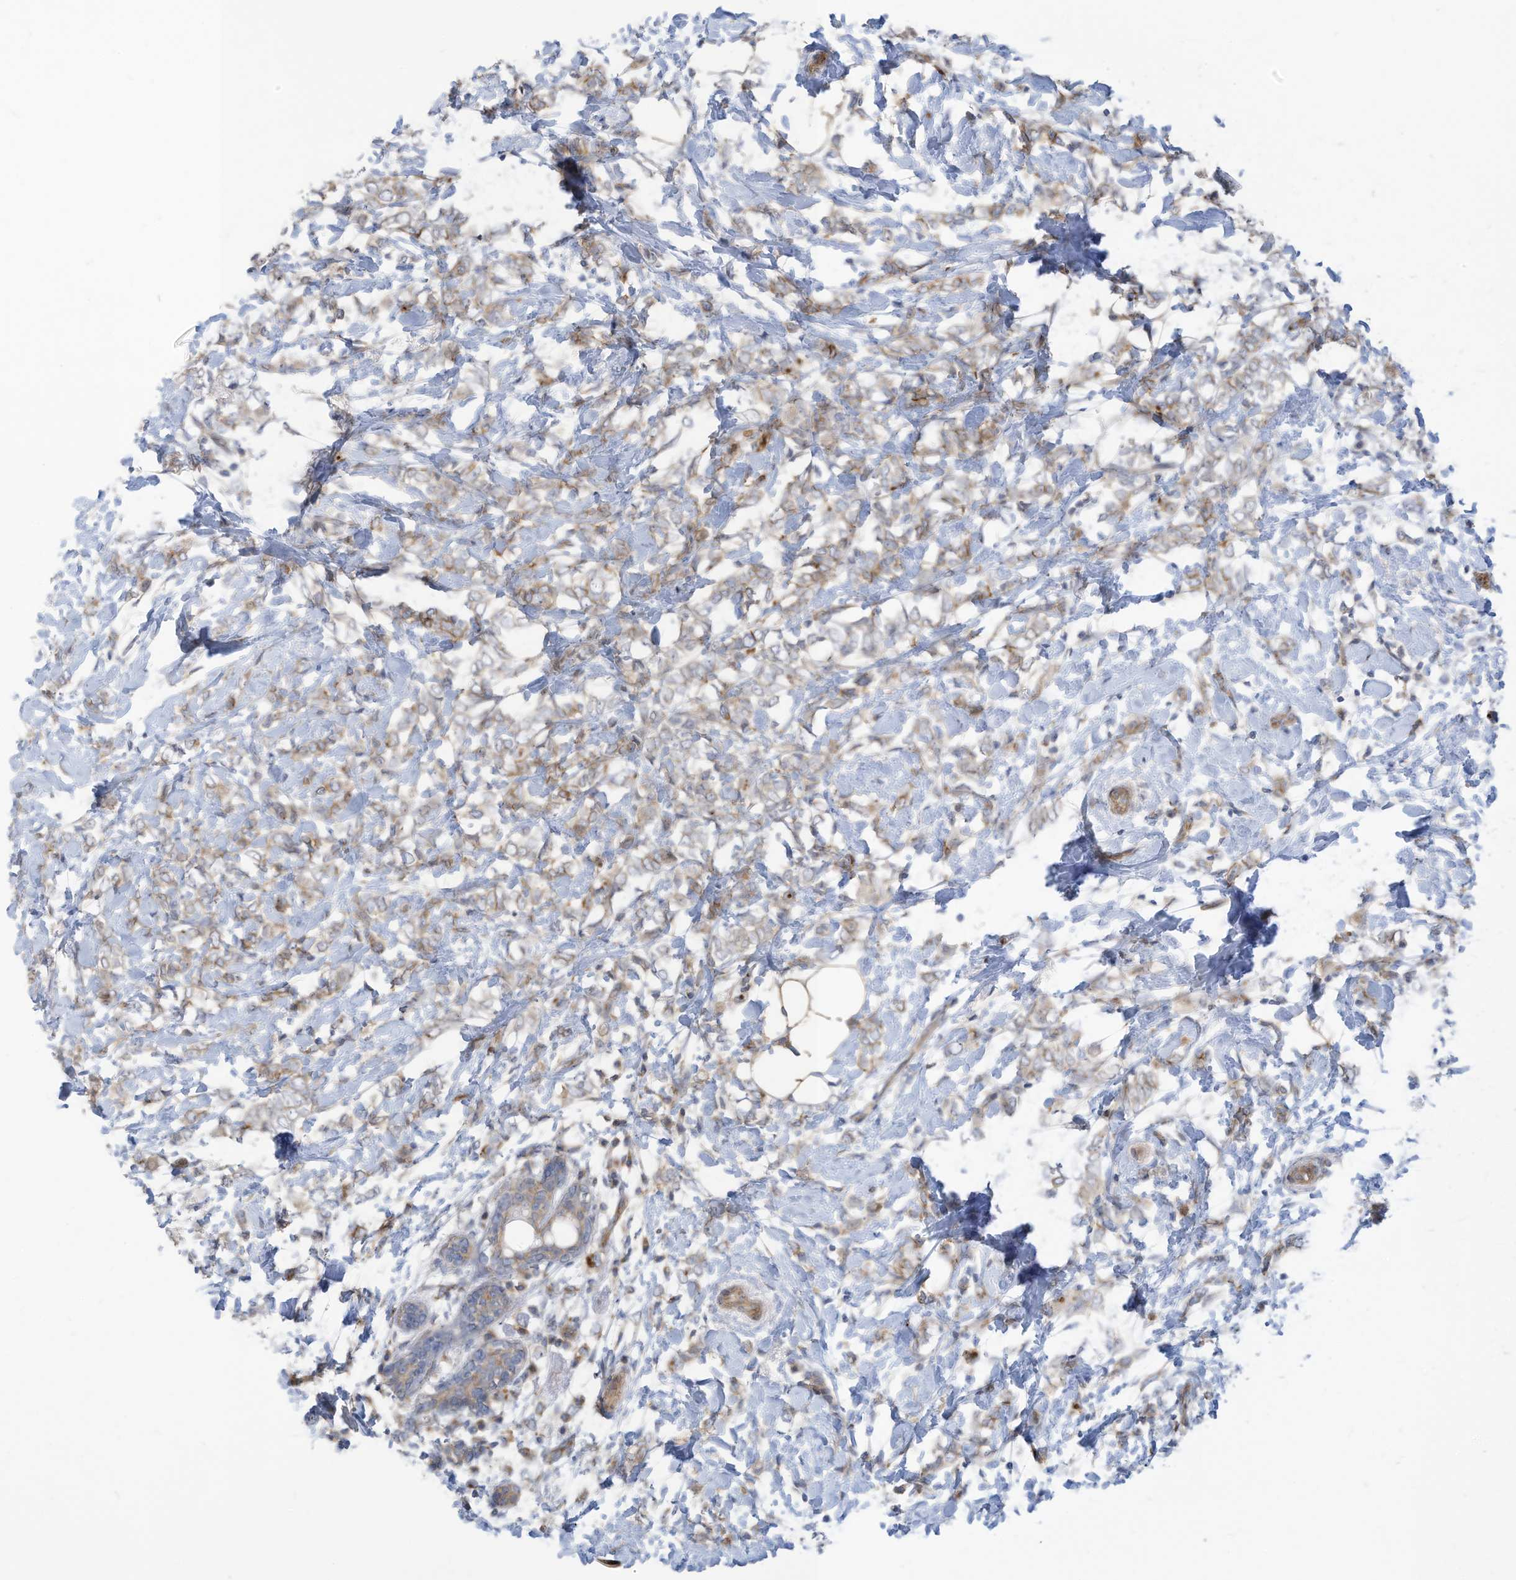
{"staining": {"intensity": "weak", "quantity": "<25%", "location": "cytoplasmic/membranous"}, "tissue": "breast cancer", "cell_type": "Tumor cells", "image_type": "cancer", "snomed": [{"axis": "morphology", "description": "Normal tissue, NOS"}, {"axis": "morphology", "description": "Lobular carcinoma"}, {"axis": "topography", "description": "Breast"}], "caption": "Lobular carcinoma (breast) was stained to show a protein in brown. There is no significant positivity in tumor cells.", "gene": "ADAT2", "patient": {"sex": "female", "age": 47}}